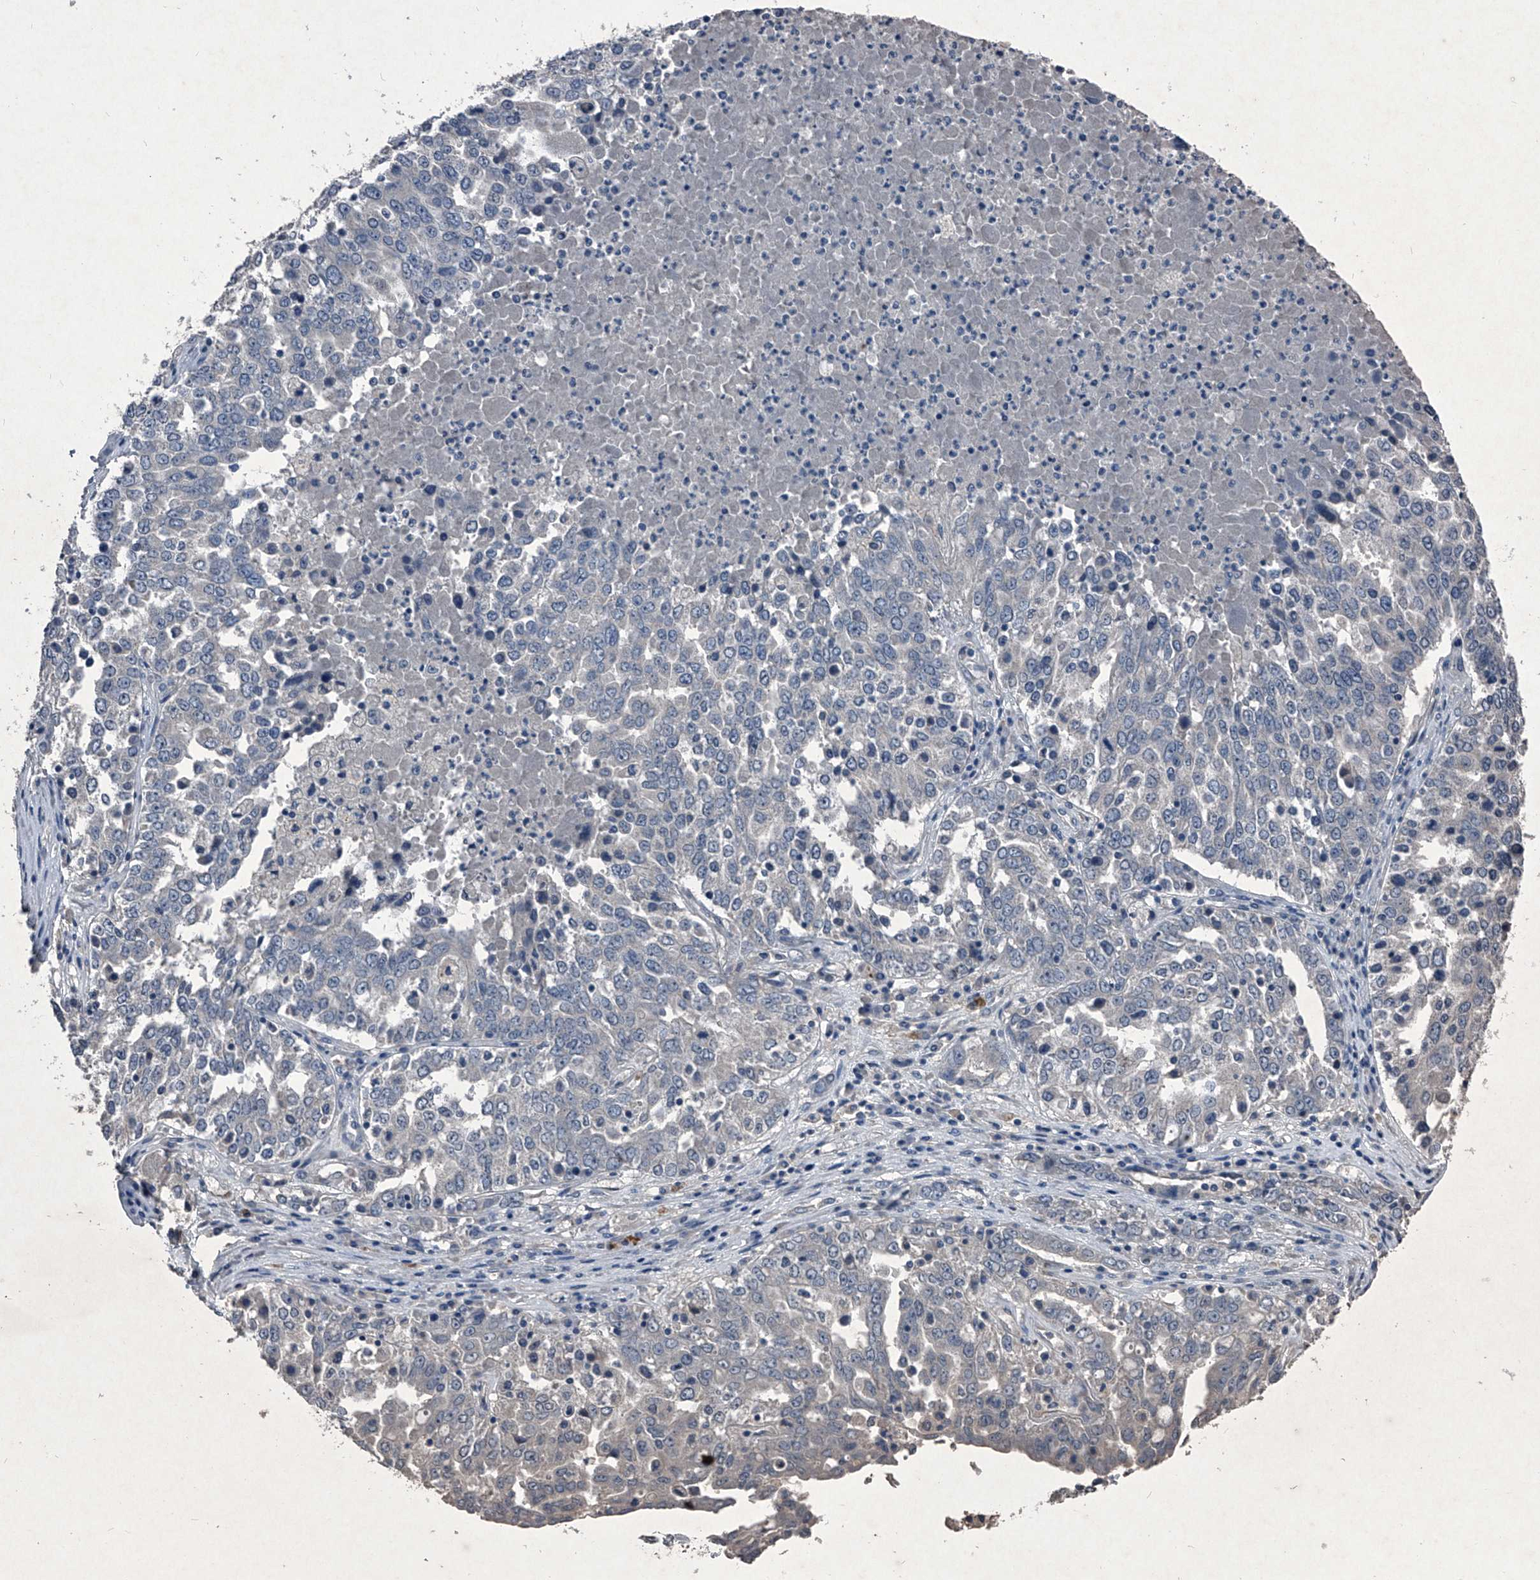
{"staining": {"intensity": "negative", "quantity": "none", "location": "none"}, "tissue": "ovarian cancer", "cell_type": "Tumor cells", "image_type": "cancer", "snomed": [{"axis": "morphology", "description": "Carcinoma, endometroid"}, {"axis": "topography", "description": "Ovary"}], "caption": "Immunohistochemistry (IHC) of ovarian cancer (endometroid carcinoma) demonstrates no expression in tumor cells. (DAB immunohistochemistry, high magnification).", "gene": "MAPKAP1", "patient": {"sex": "female", "age": 62}}